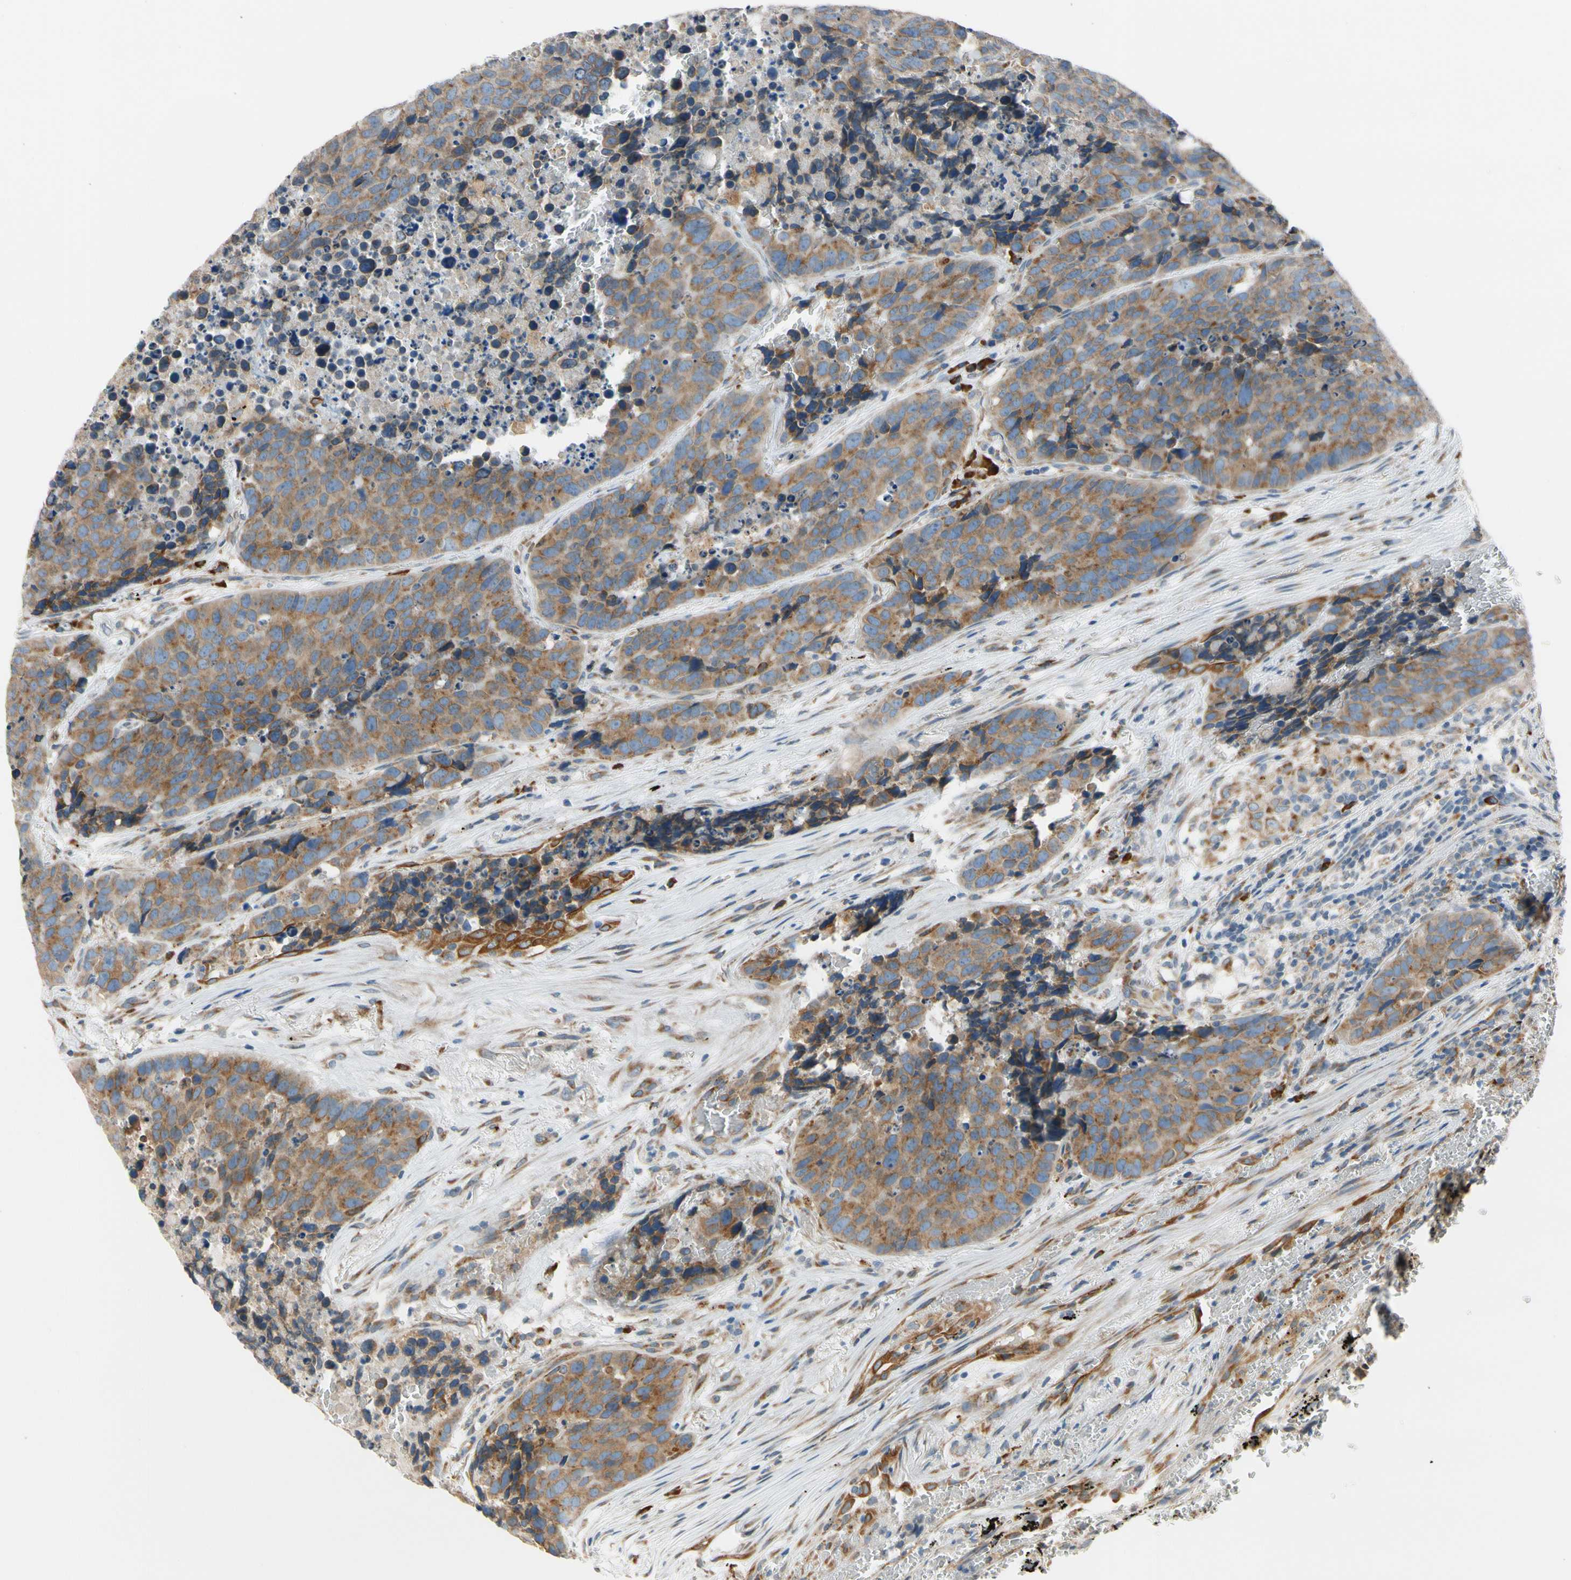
{"staining": {"intensity": "moderate", "quantity": ">75%", "location": "cytoplasmic/membranous"}, "tissue": "carcinoid", "cell_type": "Tumor cells", "image_type": "cancer", "snomed": [{"axis": "morphology", "description": "Carcinoid, malignant, NOS"}, {"axis": "topography", "description": "Lung"}], "caption": "A photomicrograph showing moderate cytoplasmic/membranous staining in approximately >75% of tumor cells in carcinoid, as visualized by brown immunohistochemical staining.", "gene": "RPN2", "patient": {"sex": "male", "age": 60}}